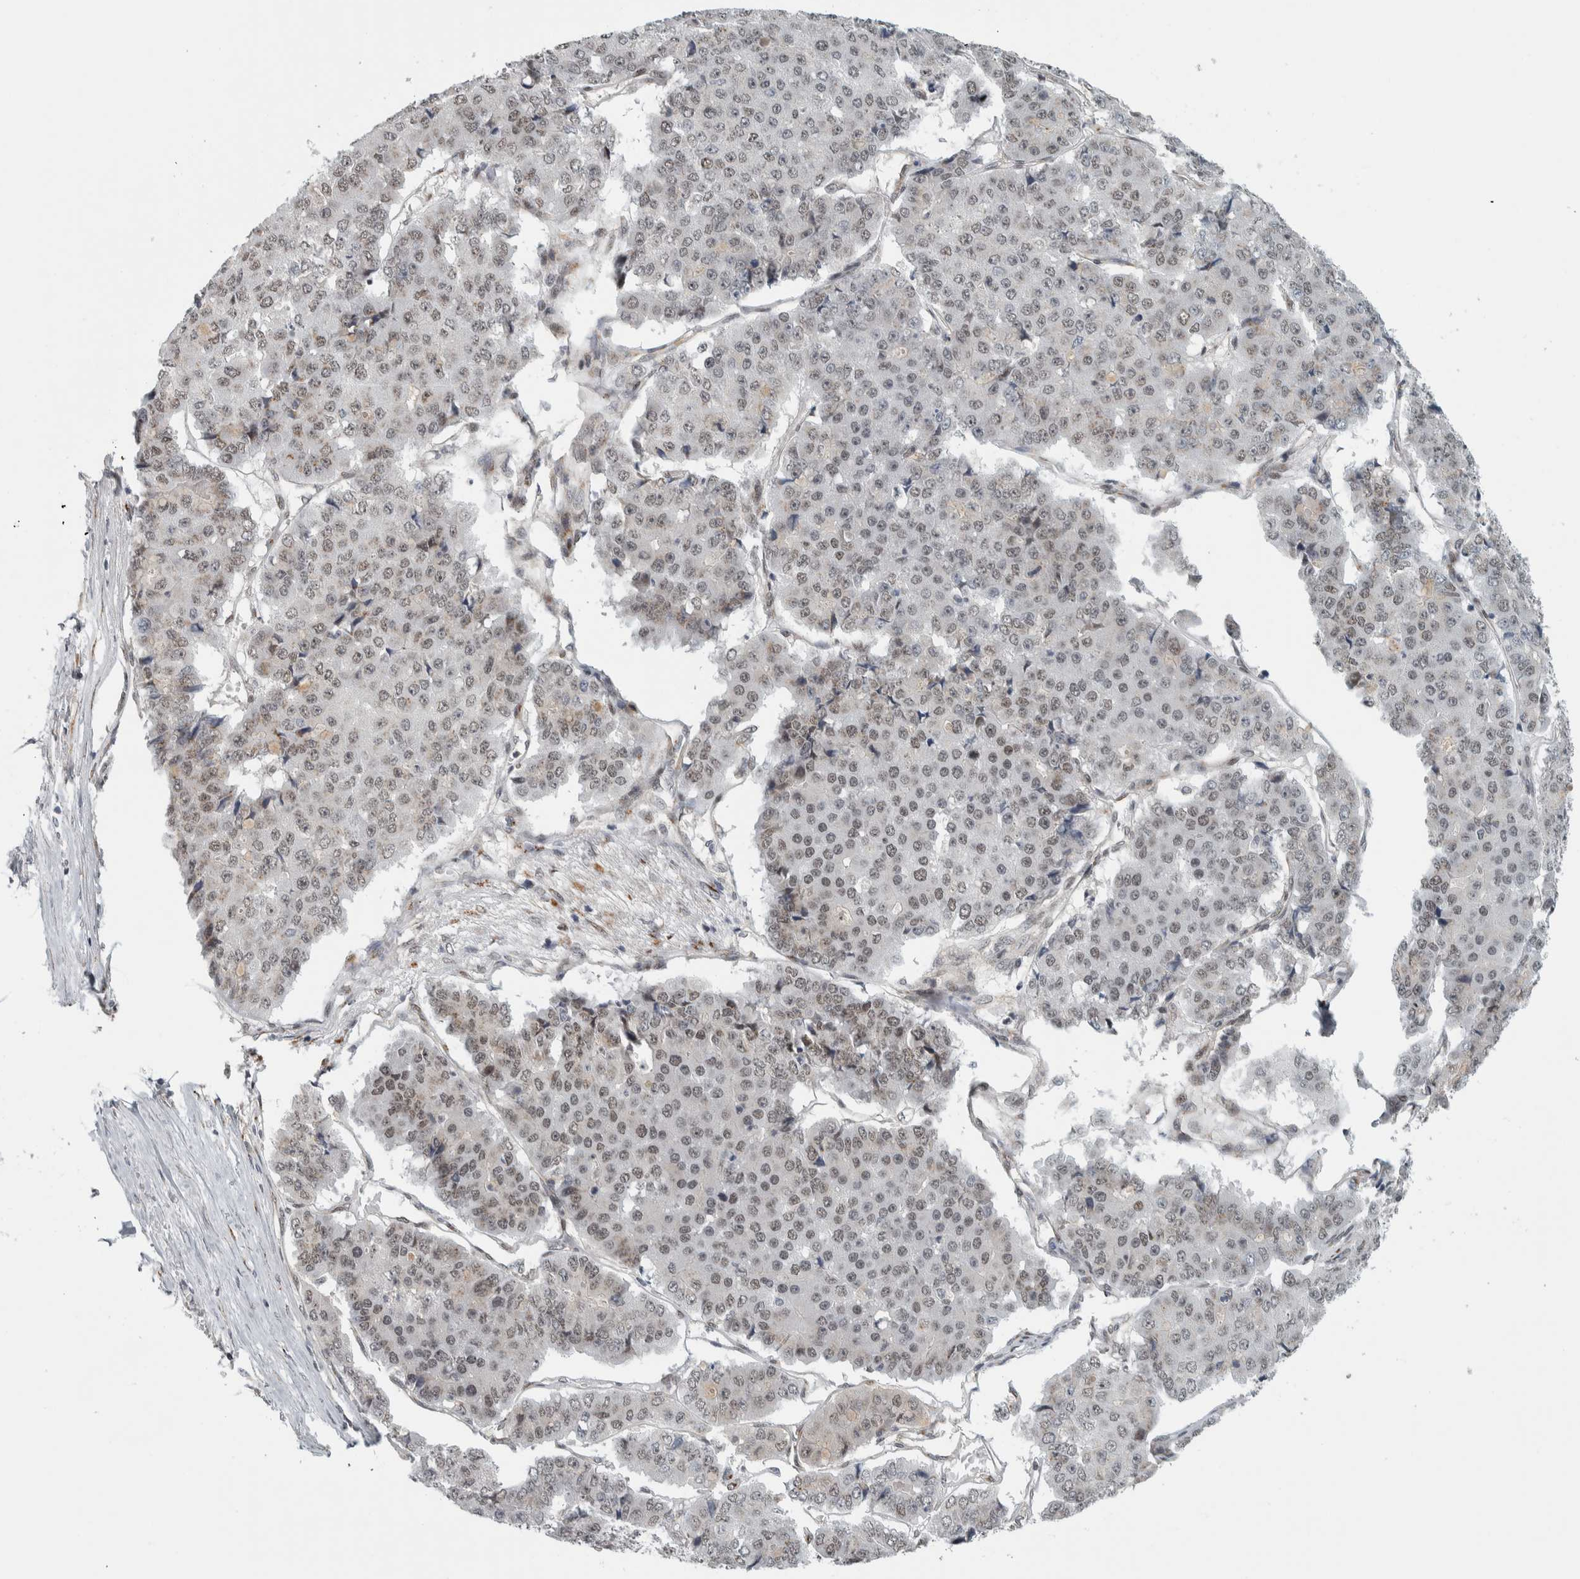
{"staining": {"intensity": "weak", "quantity": "25%-75%", "location": "nuclear"}, "tissue": "pancreatic cancer", "cell_type": "Tumor cells", "image_type": "cancer", "snomed": [{"axis": "morphology", "description": "Adenocarcinoma, NOS"}, {"axis": "topography", "description": "Pancreas"}], "caption": "Protein positivity by immunohistochemistry demonstrates weak nuclear expression in approximately 25%-75% of tumor cells in pancreatic cancer (adenocarcinoma).", "gene": "ZMYND8", "patient": {"sex": "male", "age": 50}}